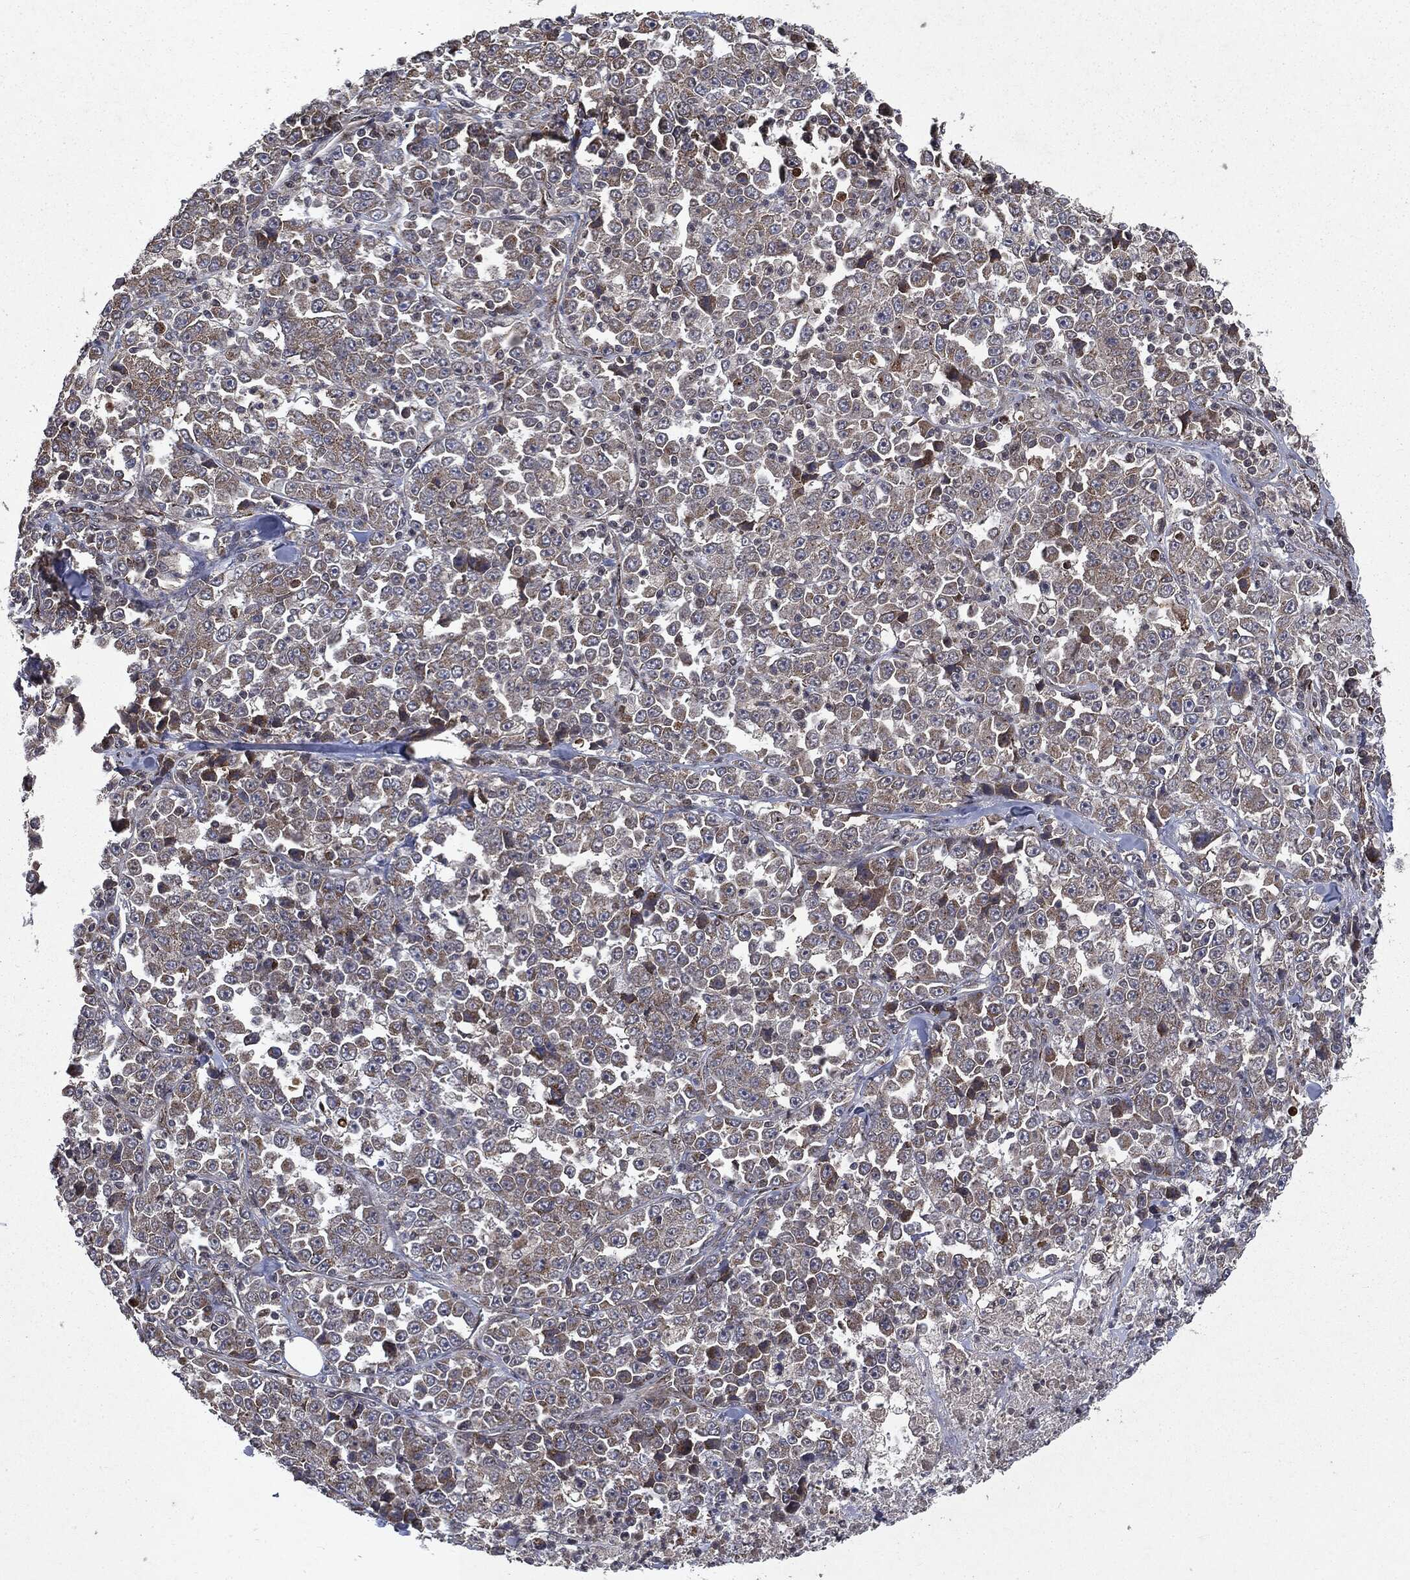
{"staining": {"intensity": "weak", "quantity": "25%-75%", "location": "cytoplasmic/membranous"}, "tissue": "stomach cancer", "cell_type": "Tumor cells", "image_type": "cancer", "snomed": [{"axis": "morphology", "description": "Normal tissue, NOS"}, {"axis": "morphology", "description": "Adenocarcinoma, NOS"}, {"axis": "topography", "description": "Stomach, upper"}, {"axis": "topography", "description": "Stomach"}], "caption": "Stomach adenocarcinoma stained with a protein marker reveals weak staining in tumor cells.", "gene": "PLPPR2", "patient": {"sex": "male", "age": 59}}